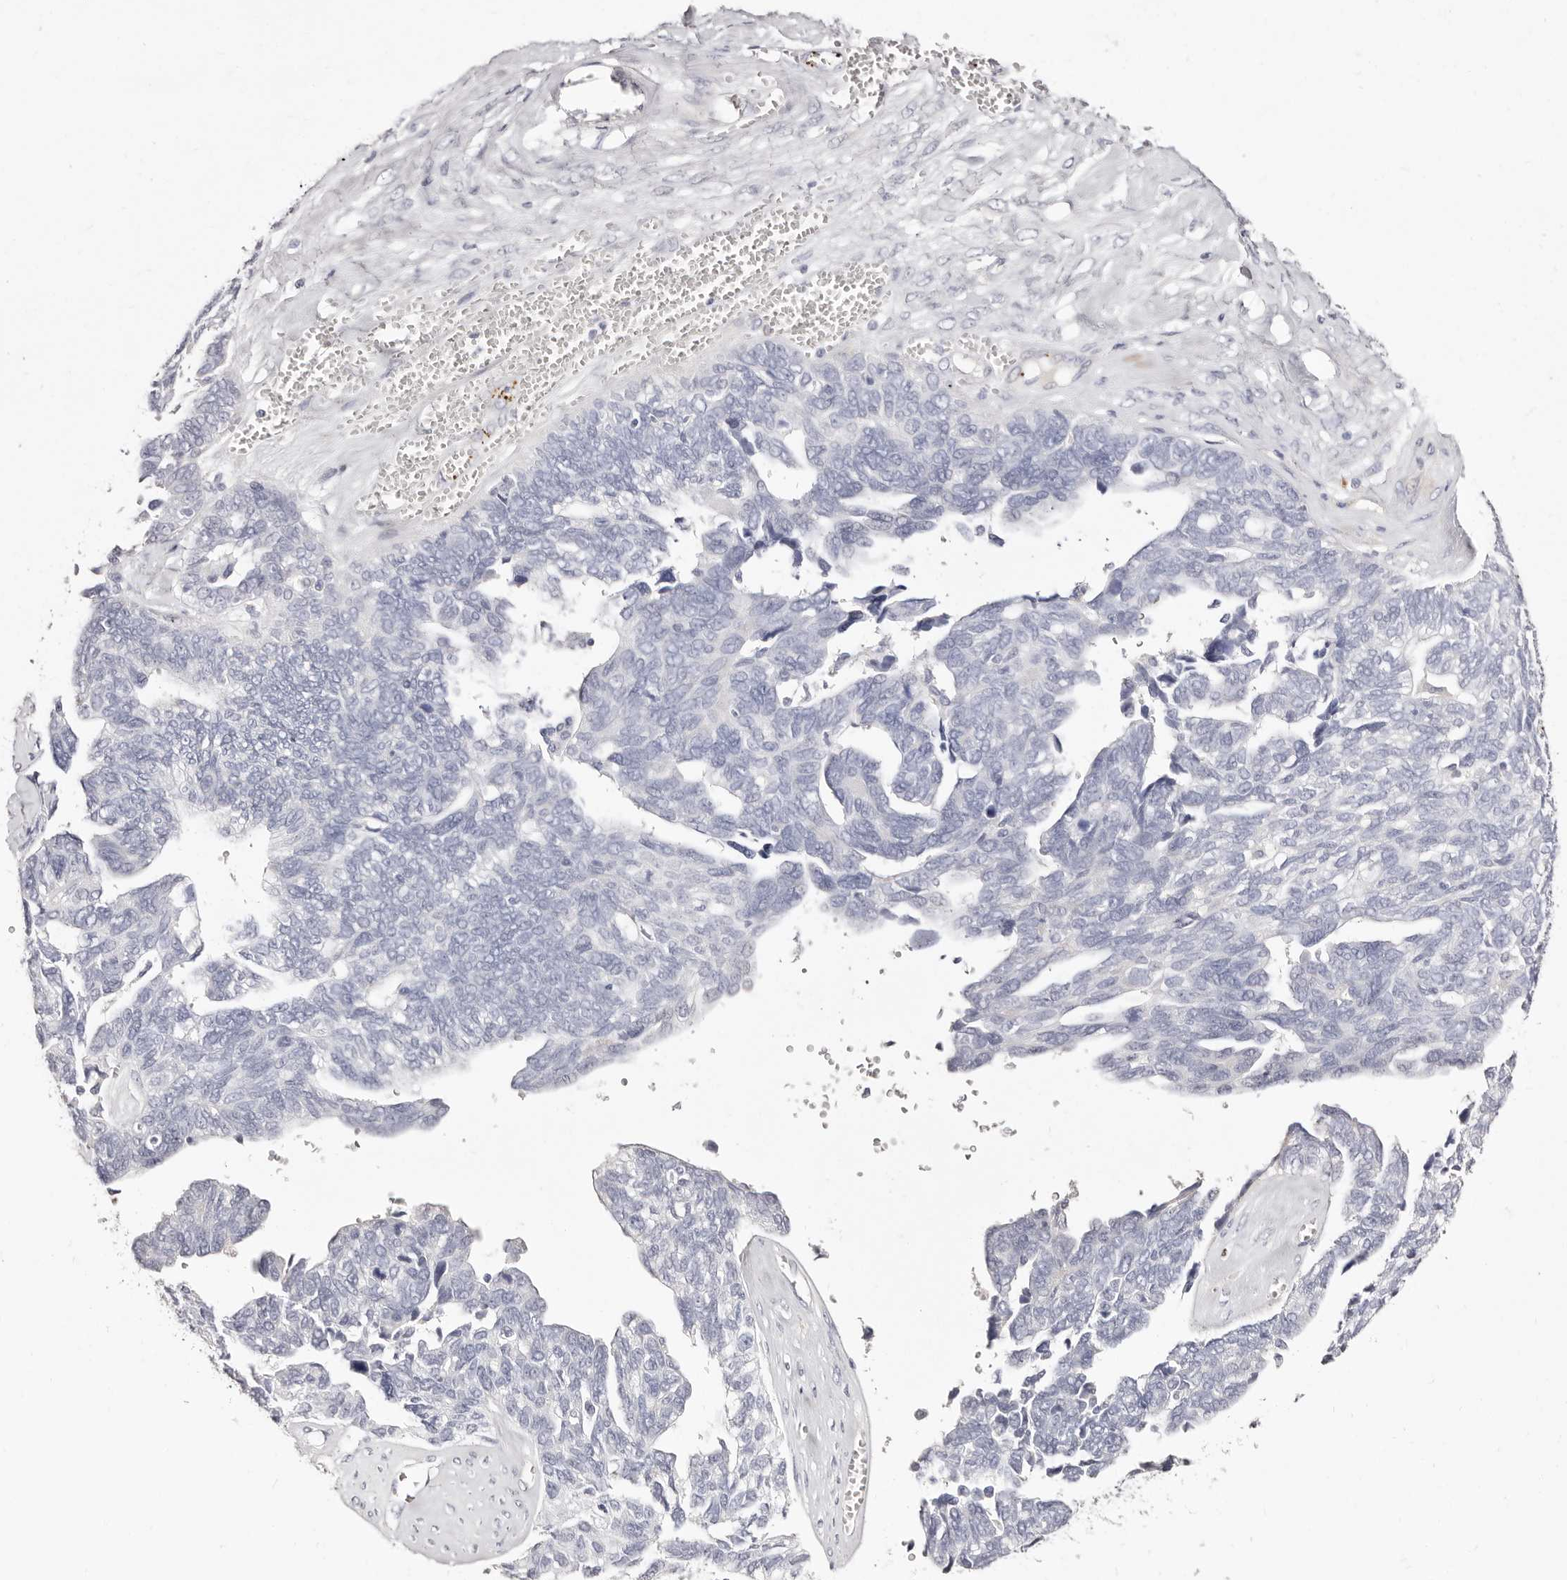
{"staining": {"intensity": "negative", "quantity": "none", "location": "none"}, "tissue": "ovarian cancer", "cell_type": "Tumor cells", "image_type": "cancer", "snomed": [{"axis": "morphology", "description": "Cystadenocarcinoma, serous, NOS"}, {"axis": "topography", "description": "Ovary"}], "caption": "High power microscopy image of an immunohistochemistry photomicrograph of serous cystadenocarcinoma (ovarian), revealing no significant expression in tumor cells.", "gene": "PF4", "patient": {"sex": "female", "age": 79}}